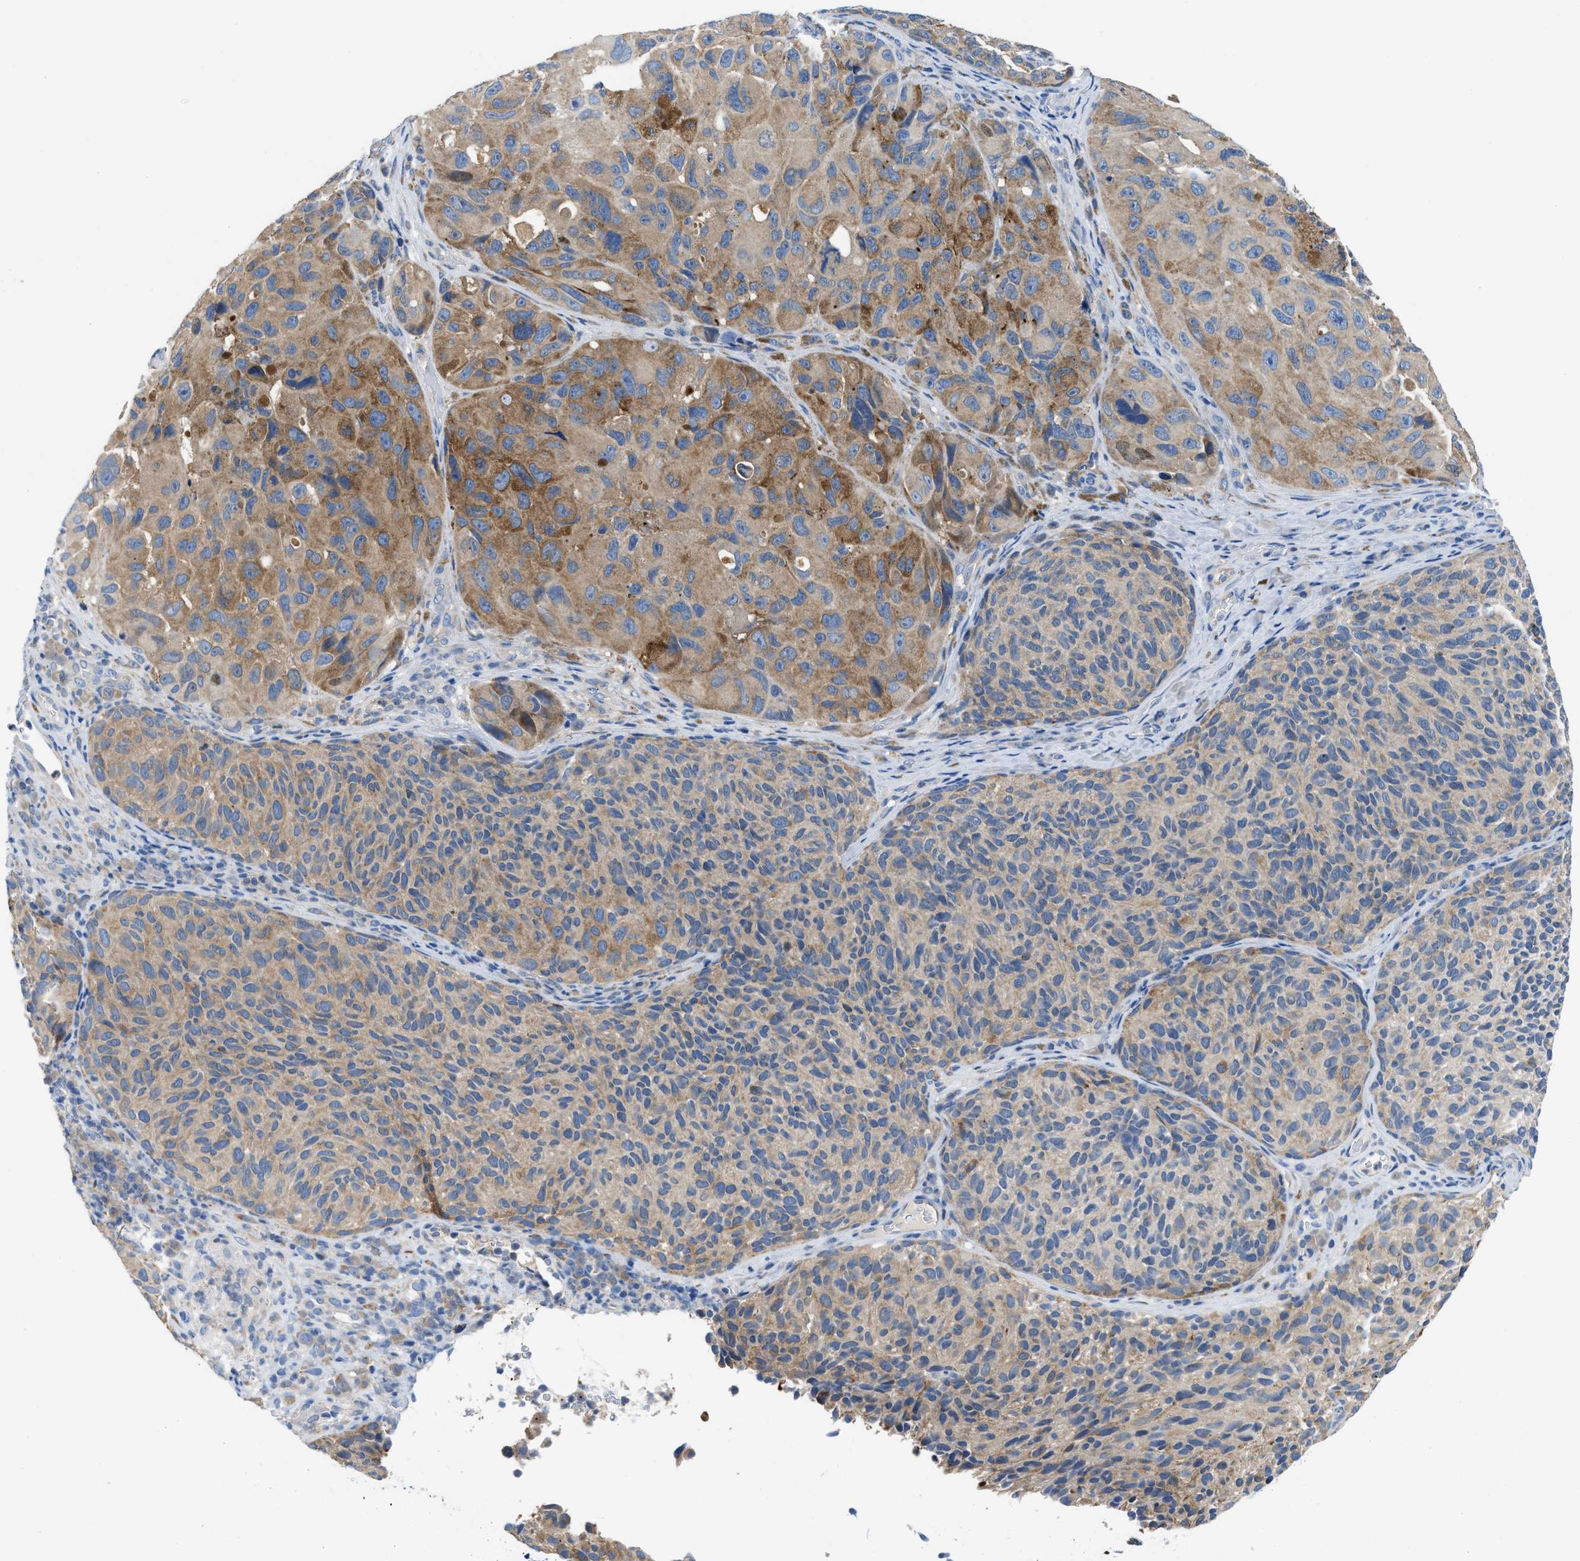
{"staining": {"intensity": "moderate", "quantity": "25%-75%", "location": "cytoplasmic/membranous"}, "tissue": "melanoma", "cell_type": "Tumor cells", "image_type": "cancer", "snomed": [{"axis": "morphology", "description": "Malignant melanoma, NOS"}, {"axis": "topography", "description": "Skin"}], "caption": "Malignant melanoma stained with a brown dye reveals moderate cytoplasmic/membranous positive positivity in about 25%-75% of tumor cells.", "gene": "BNC2", "patient": {"sex": "female", "age": 73}}